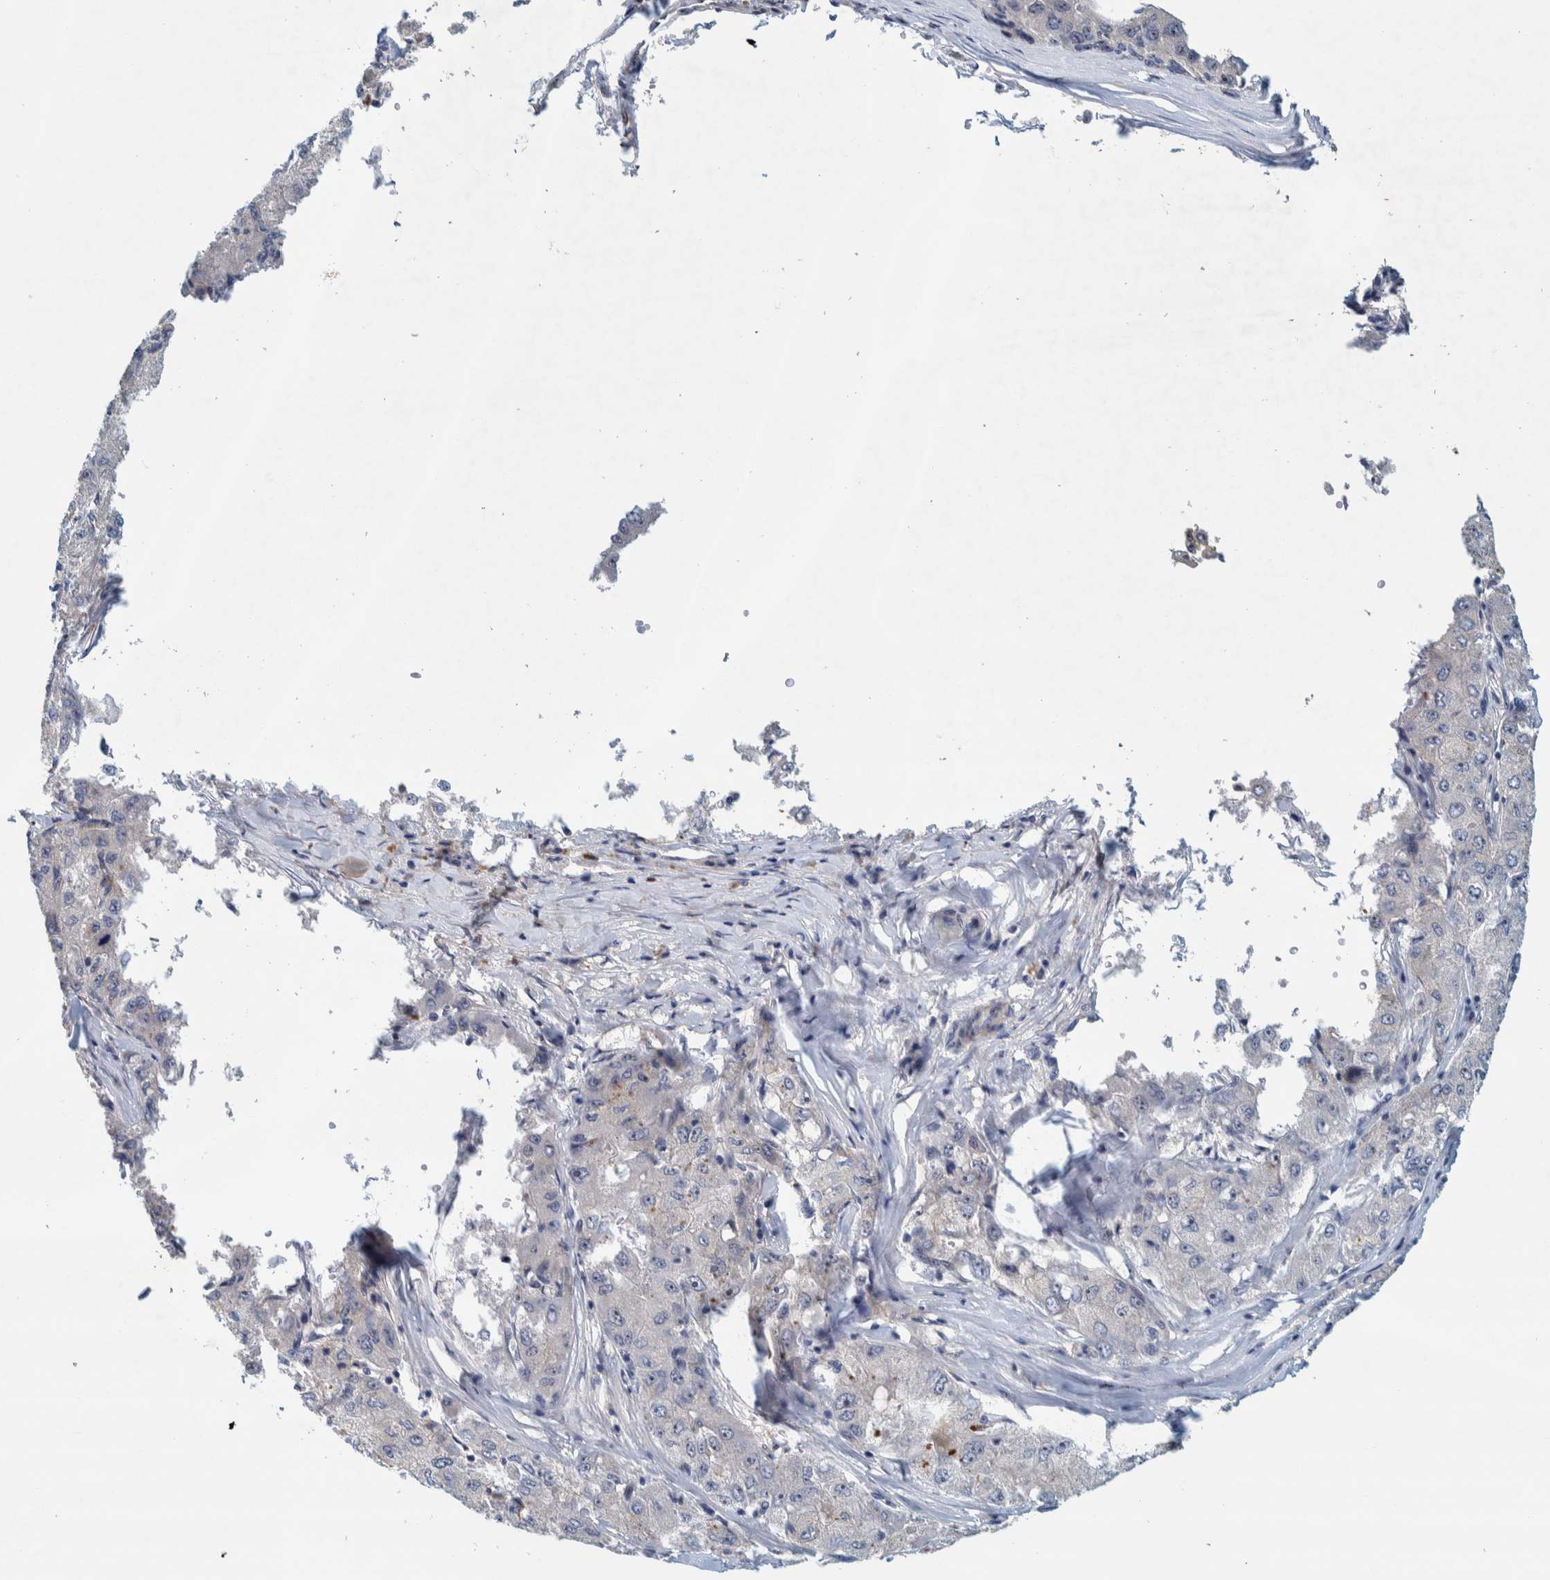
{"staining": {"intensity": "negative", "quantity": "none", "location": "none"}, "tissue": "liver cancer", "cell_type": "Tumor cells", "image_type": "cancer", "snomed": [{"axis": "morphology", "description": "Carcinoma, Hepatocellular, NOS"}, {"axis": "topography", "description": "Liver"}], "caption": "The immunohistochemistry micrograph has no significant positivity in tumor cells of liver hepatocellular carcinoma tissue.", "gene": "NOL11", "patient": {"sex": "male", "age": 80}}